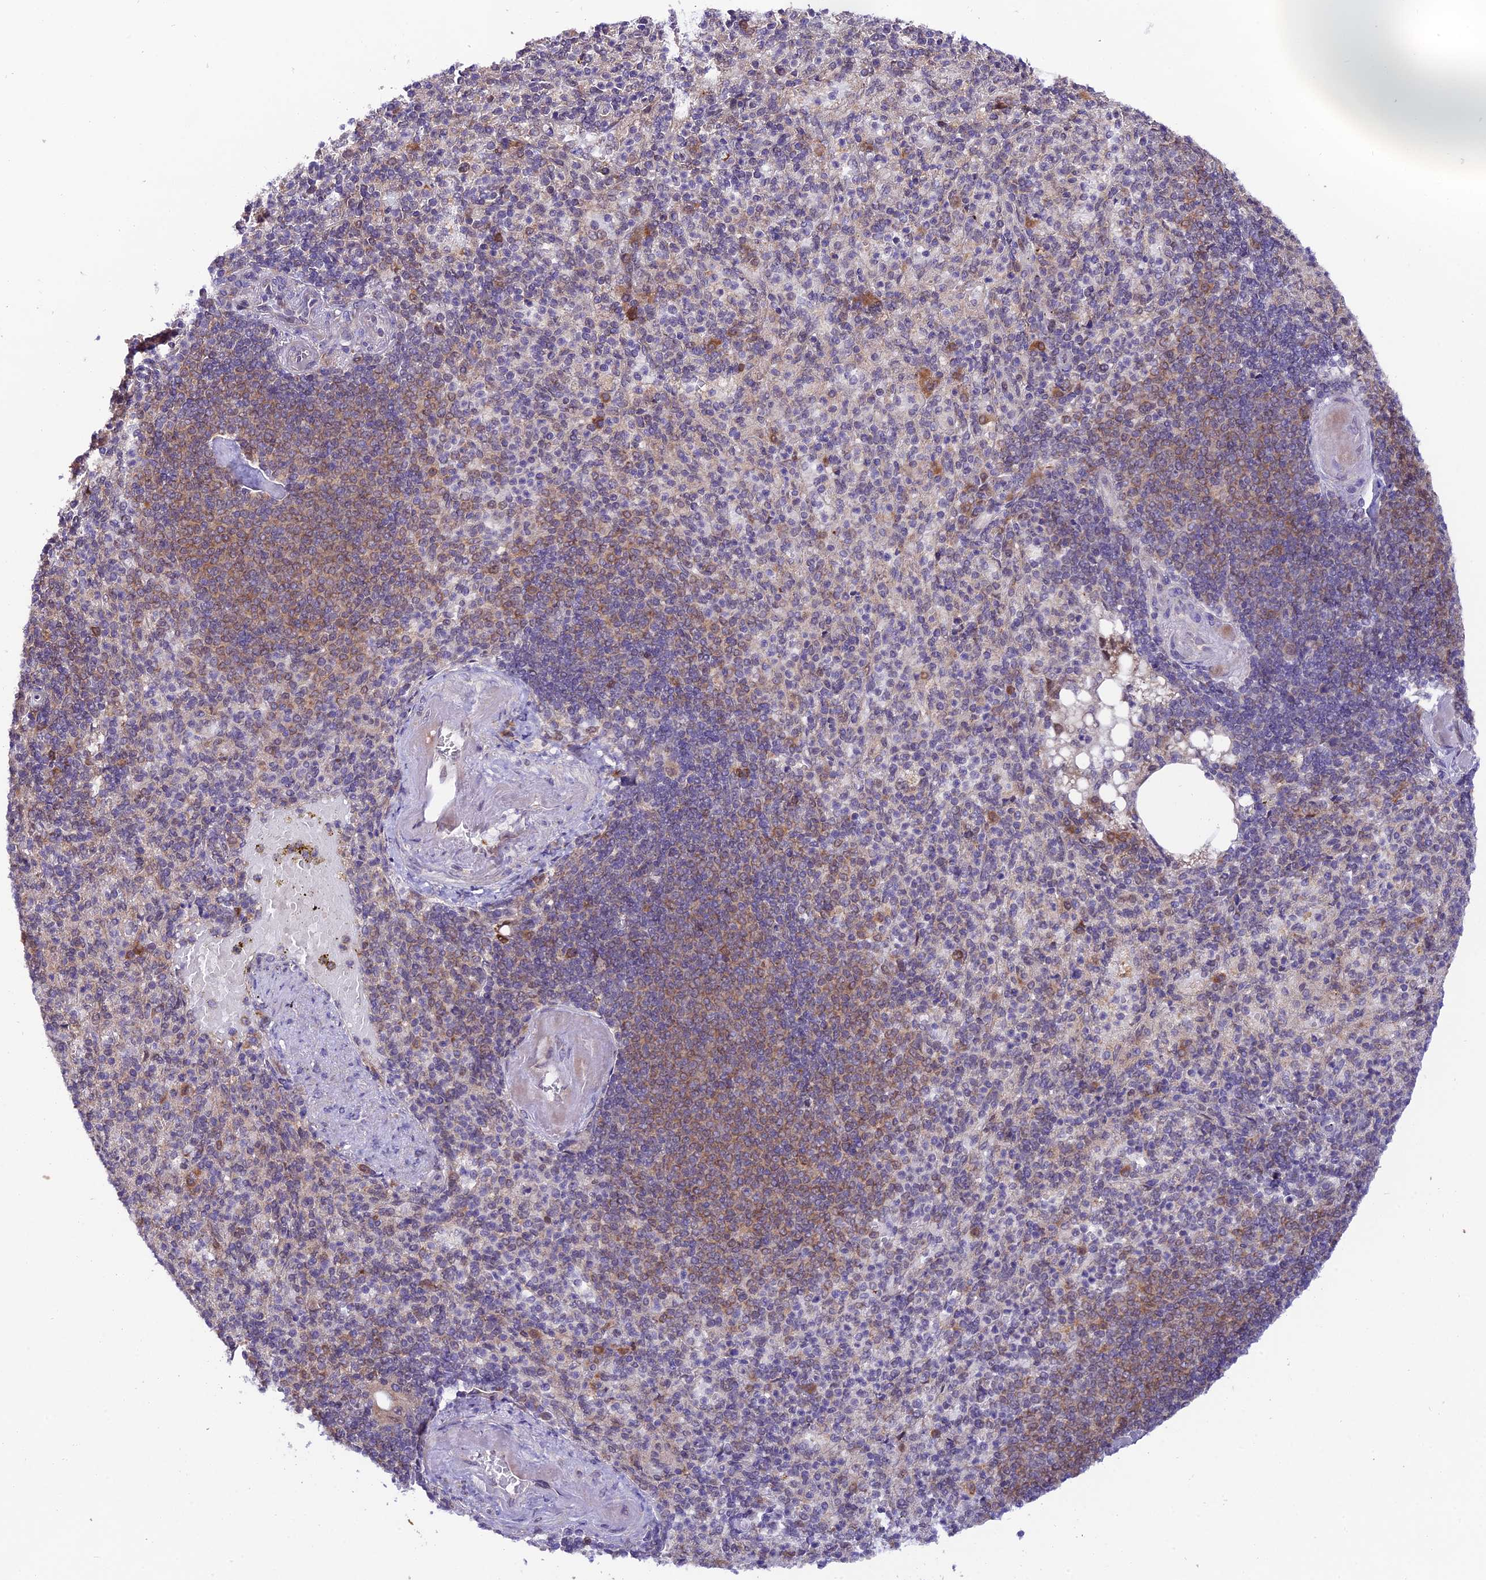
{"staining": {"intensity": "negative", "quantity": "none", "location": "none"}, "tissue": "spleen", "cell_type": "Cells in red pulp", "image_type": "normal", "snomed": [{"axis": "morphology", "description": "Normal tissue, NOS"}, {"axis": "topography", "description": "Spleen"}], "caption": "An immunohistochemistry (IHC) micrograph of normal spleen is shown. There is no staining in cells in red pulp of spleen. Nuclei are stained in blue.", "gene": "TRIM40", "patient": {"sex": "female", "age": 74}}